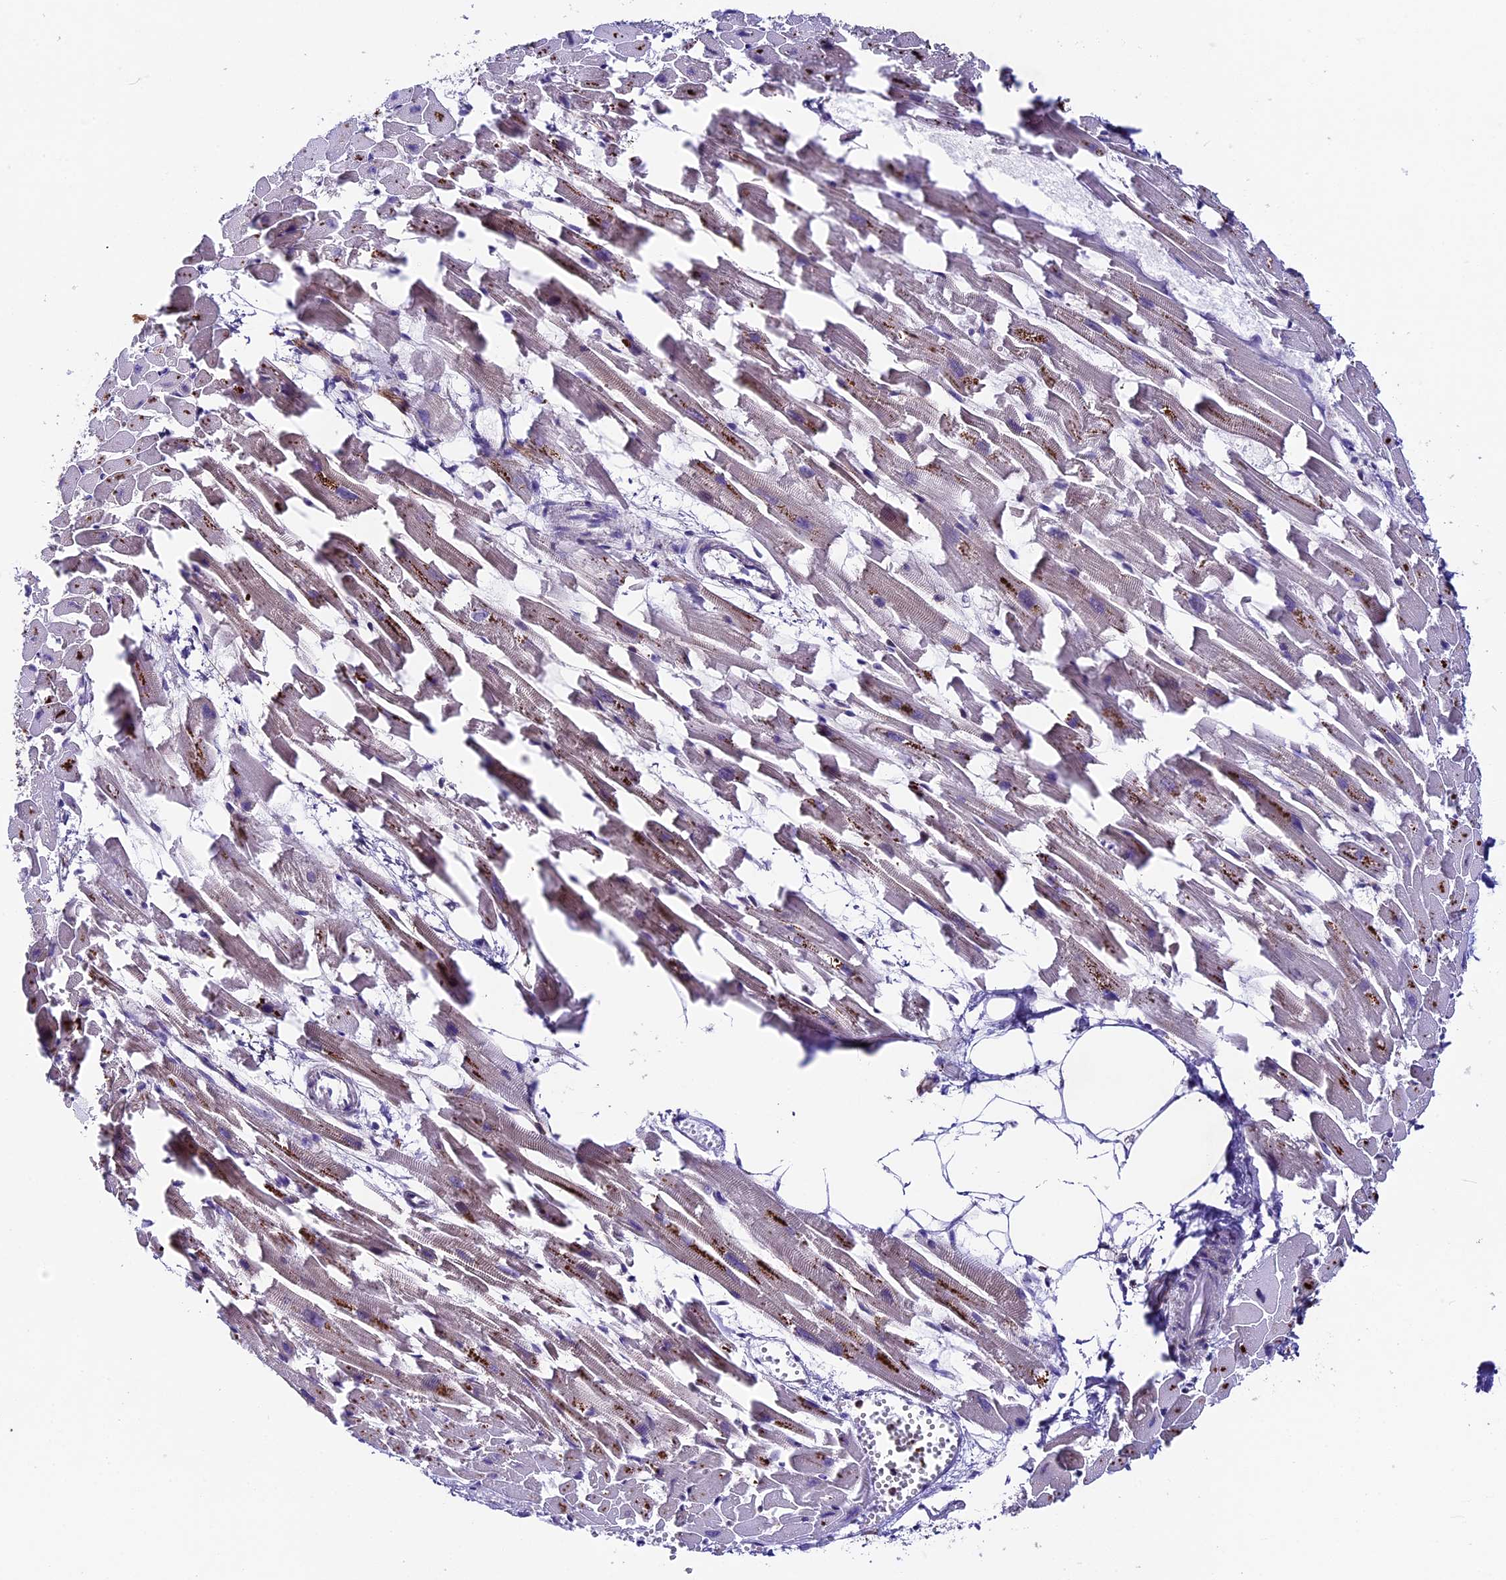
{"staining": {"intensity": "negative", "quantity": "none", "location": "none"}, "tissue": "heart muscle", "cell_type": "Cardiomyocytes", "image_type": "normal", "snomed": [{"axis": "morphology", "description": "Normal tissue, NOS"}, {"axis": "topography", "description": "Heart"}], "caption": "DAB (3,3'-diaminobenzidine) immunohistochemical staining of unremarkable human heart muscle displays no significant positivity in cardiomyocytes.", "gene": "SIPA1L3", "patient": {"sex": "female", "age": 64}}